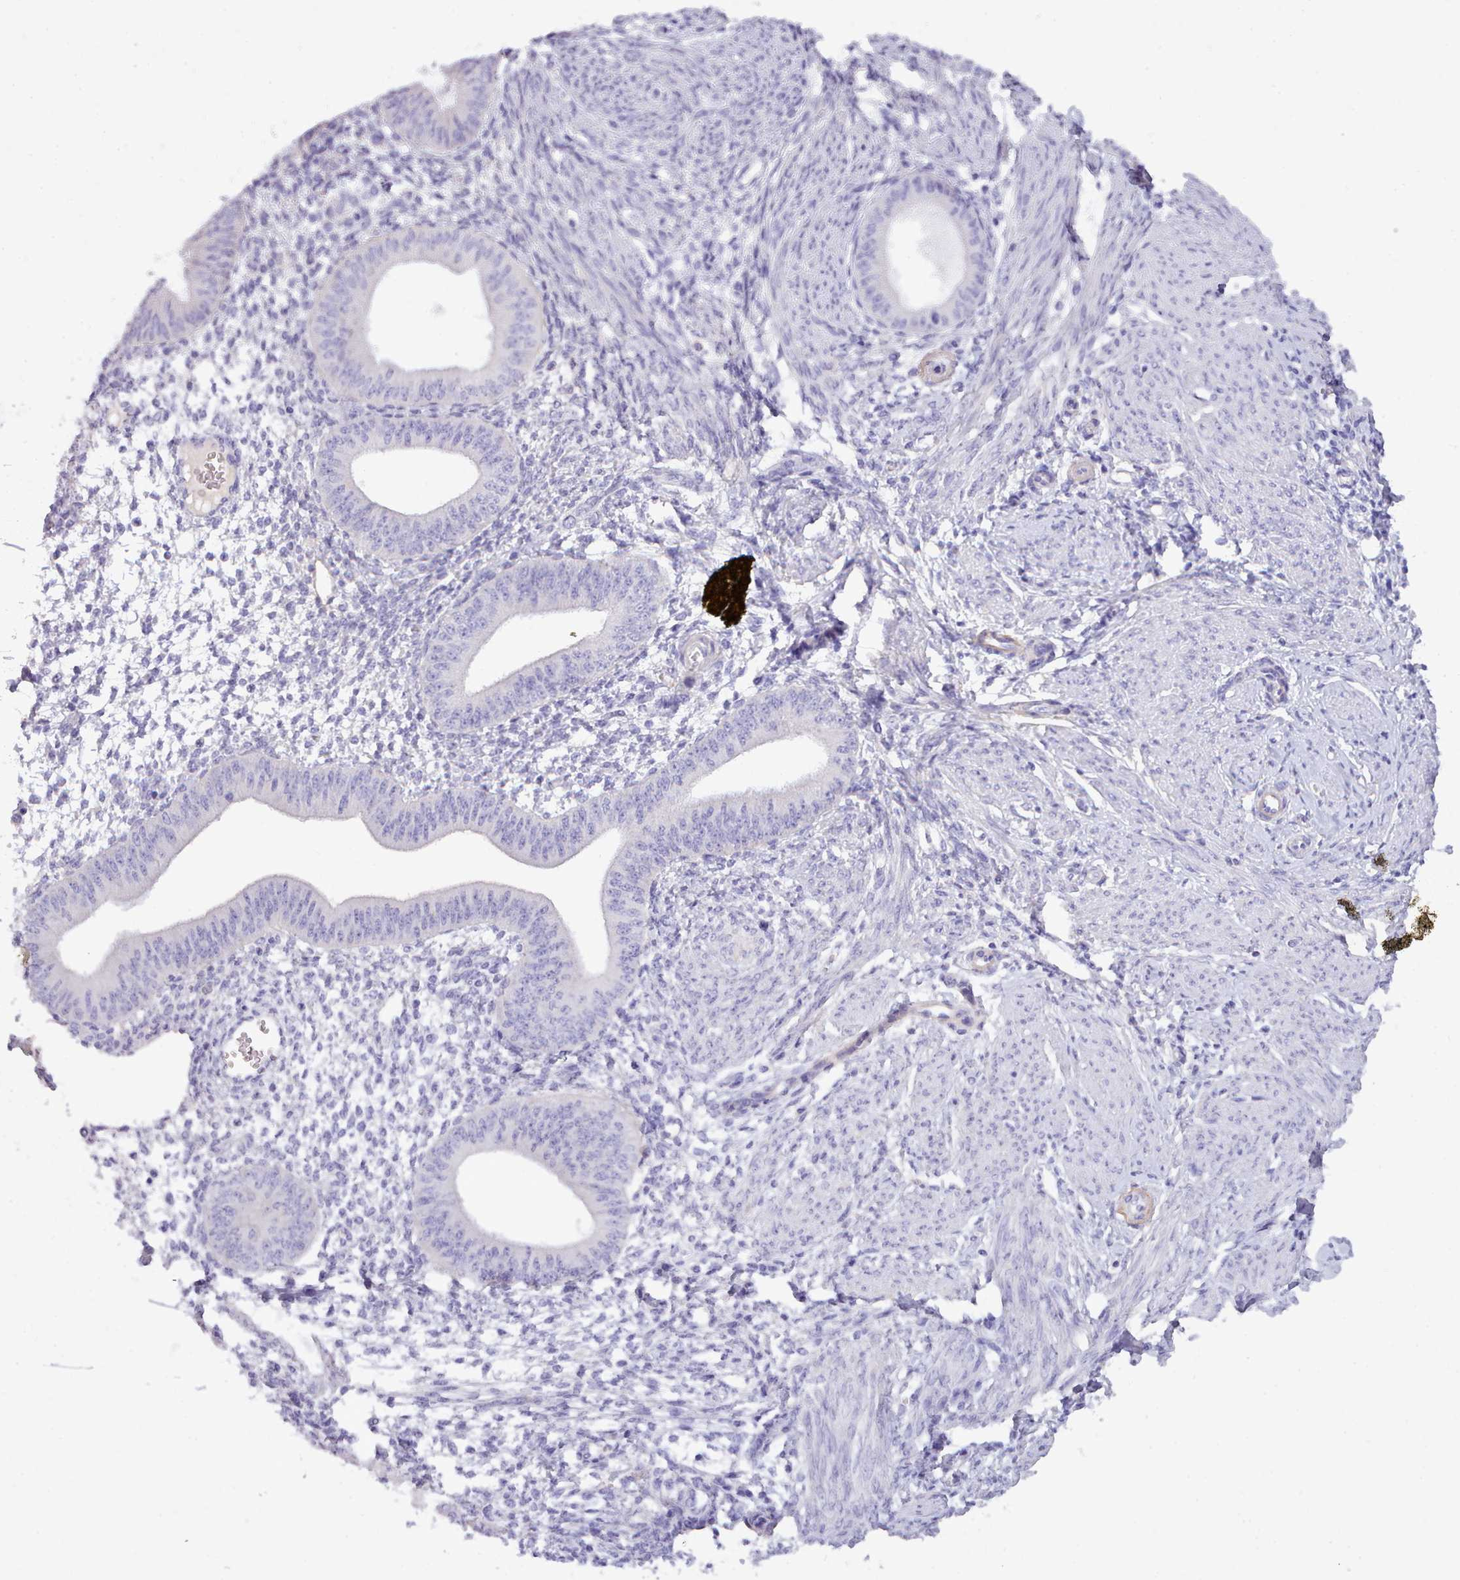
{"staining": {"intensity": "negative", "quantity": "none", "location": "none"}, "tissue": "endometrium", "cell_type": "Cells in endometrial stroma", "image_type": "normal", "snomed": [{"axis": "morphology", "description": "Normal tissue, NOS"}, {"axis": "topography", "description": "Endometrium"}], "caption": "DAB immunohistochemical staining of normal human endometrium demonstrates no significant staining in cells in endometrial stroma. Nuclei are stained in blue.", "gene": "CYP2A13", "patient": {"sex": "female", "age": 49}}